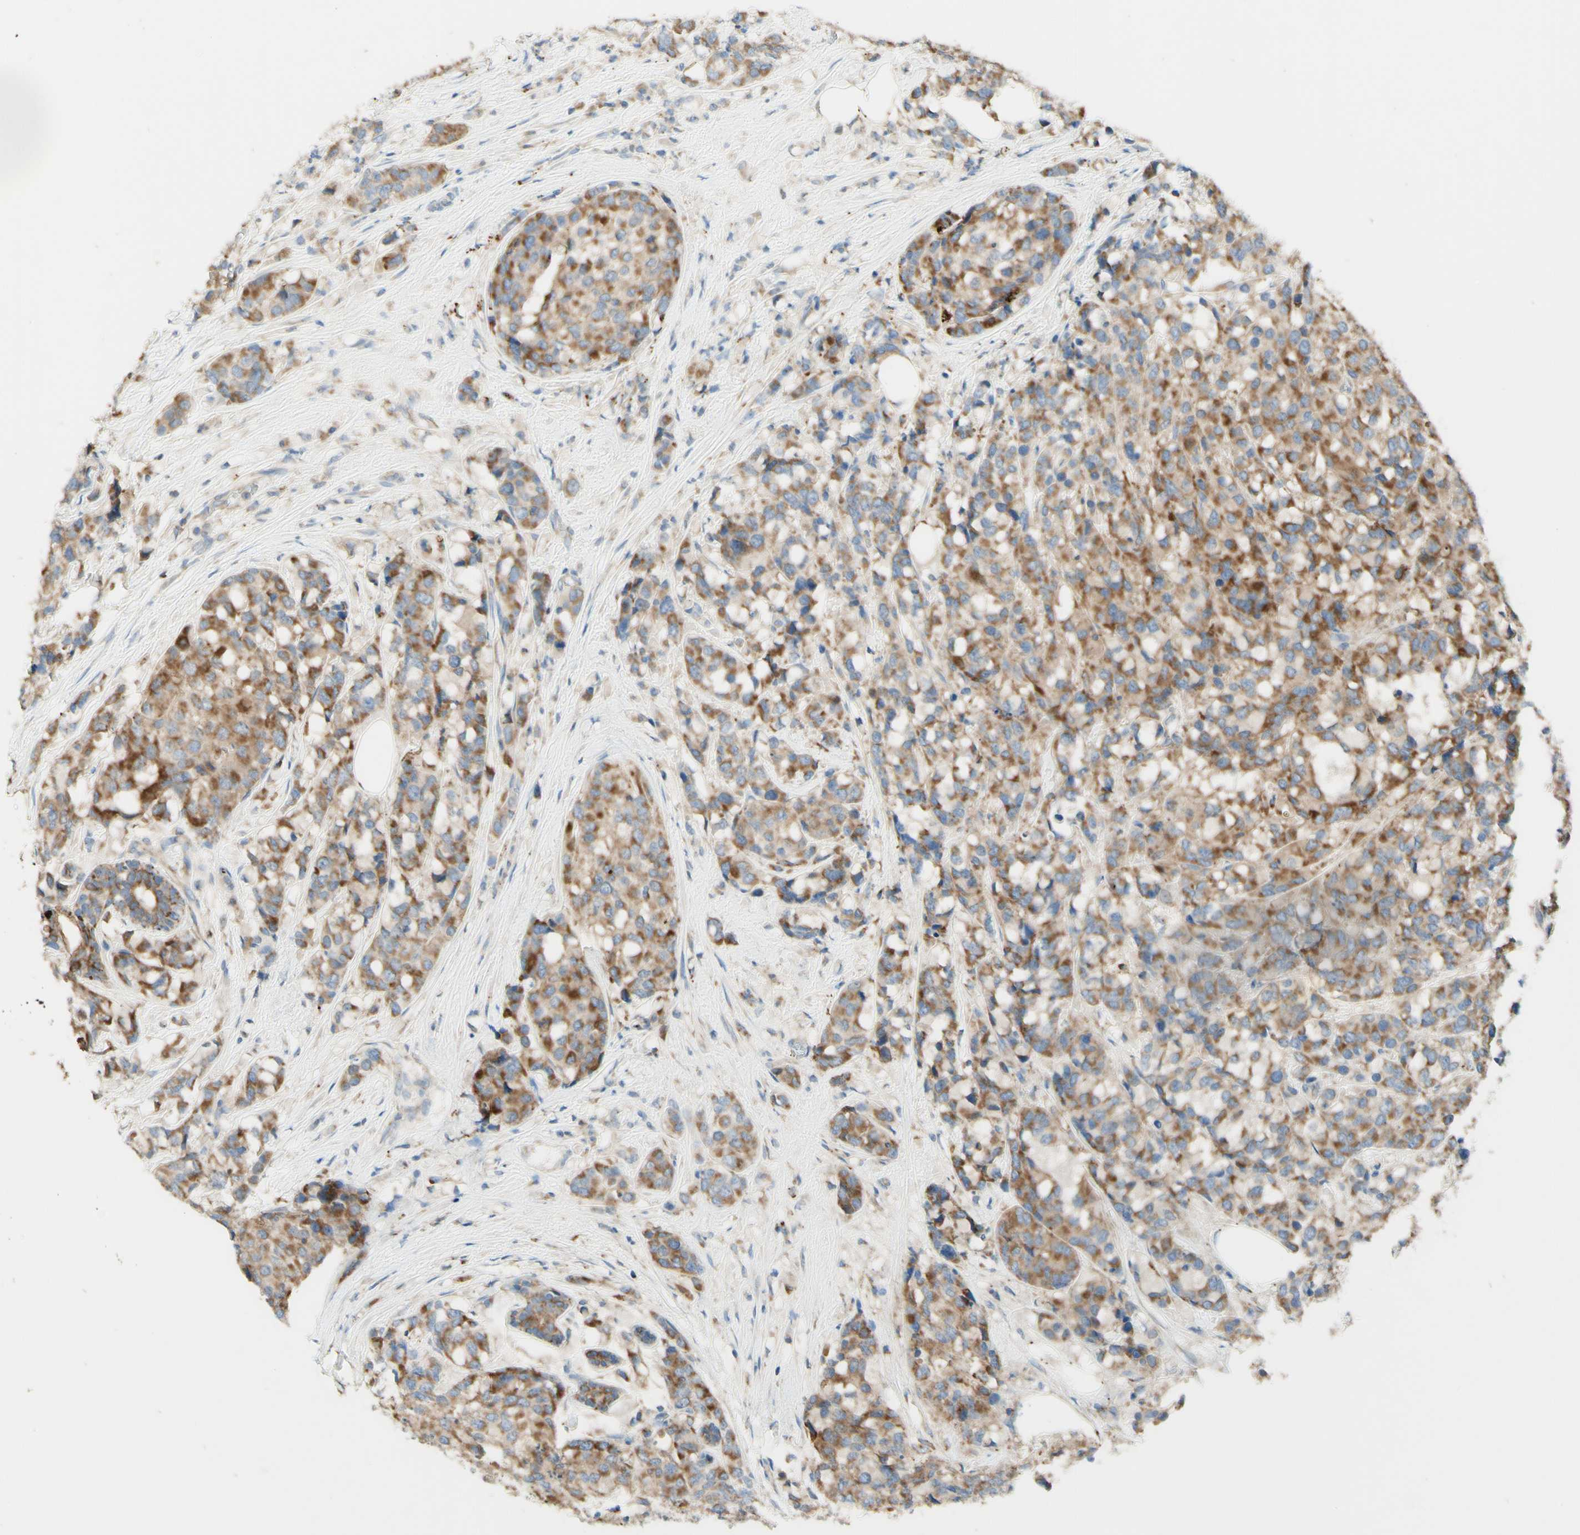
{"staining": {"intensity": "moderate", "quantity": ">75%", "location": "cytoplasmic/membranous"}, "tissue": "breast cancer", "cell_type": "Tumor cells", "image_type": "cancer", "snomed": [{"axis": "morphology", "description": "Lobular carcinoma"}, {"axis": "topography", "description": "Breast"}], "caption": "IHC image of human breast cancer (lobular carcinoma) stained for a protein (brown), which shows medium levels of moderate cytoplasmic/membranous staining in about >75% of tumor cells.", "gene": "ARMC10", "patient": {"sex": "female", "age": 59}}